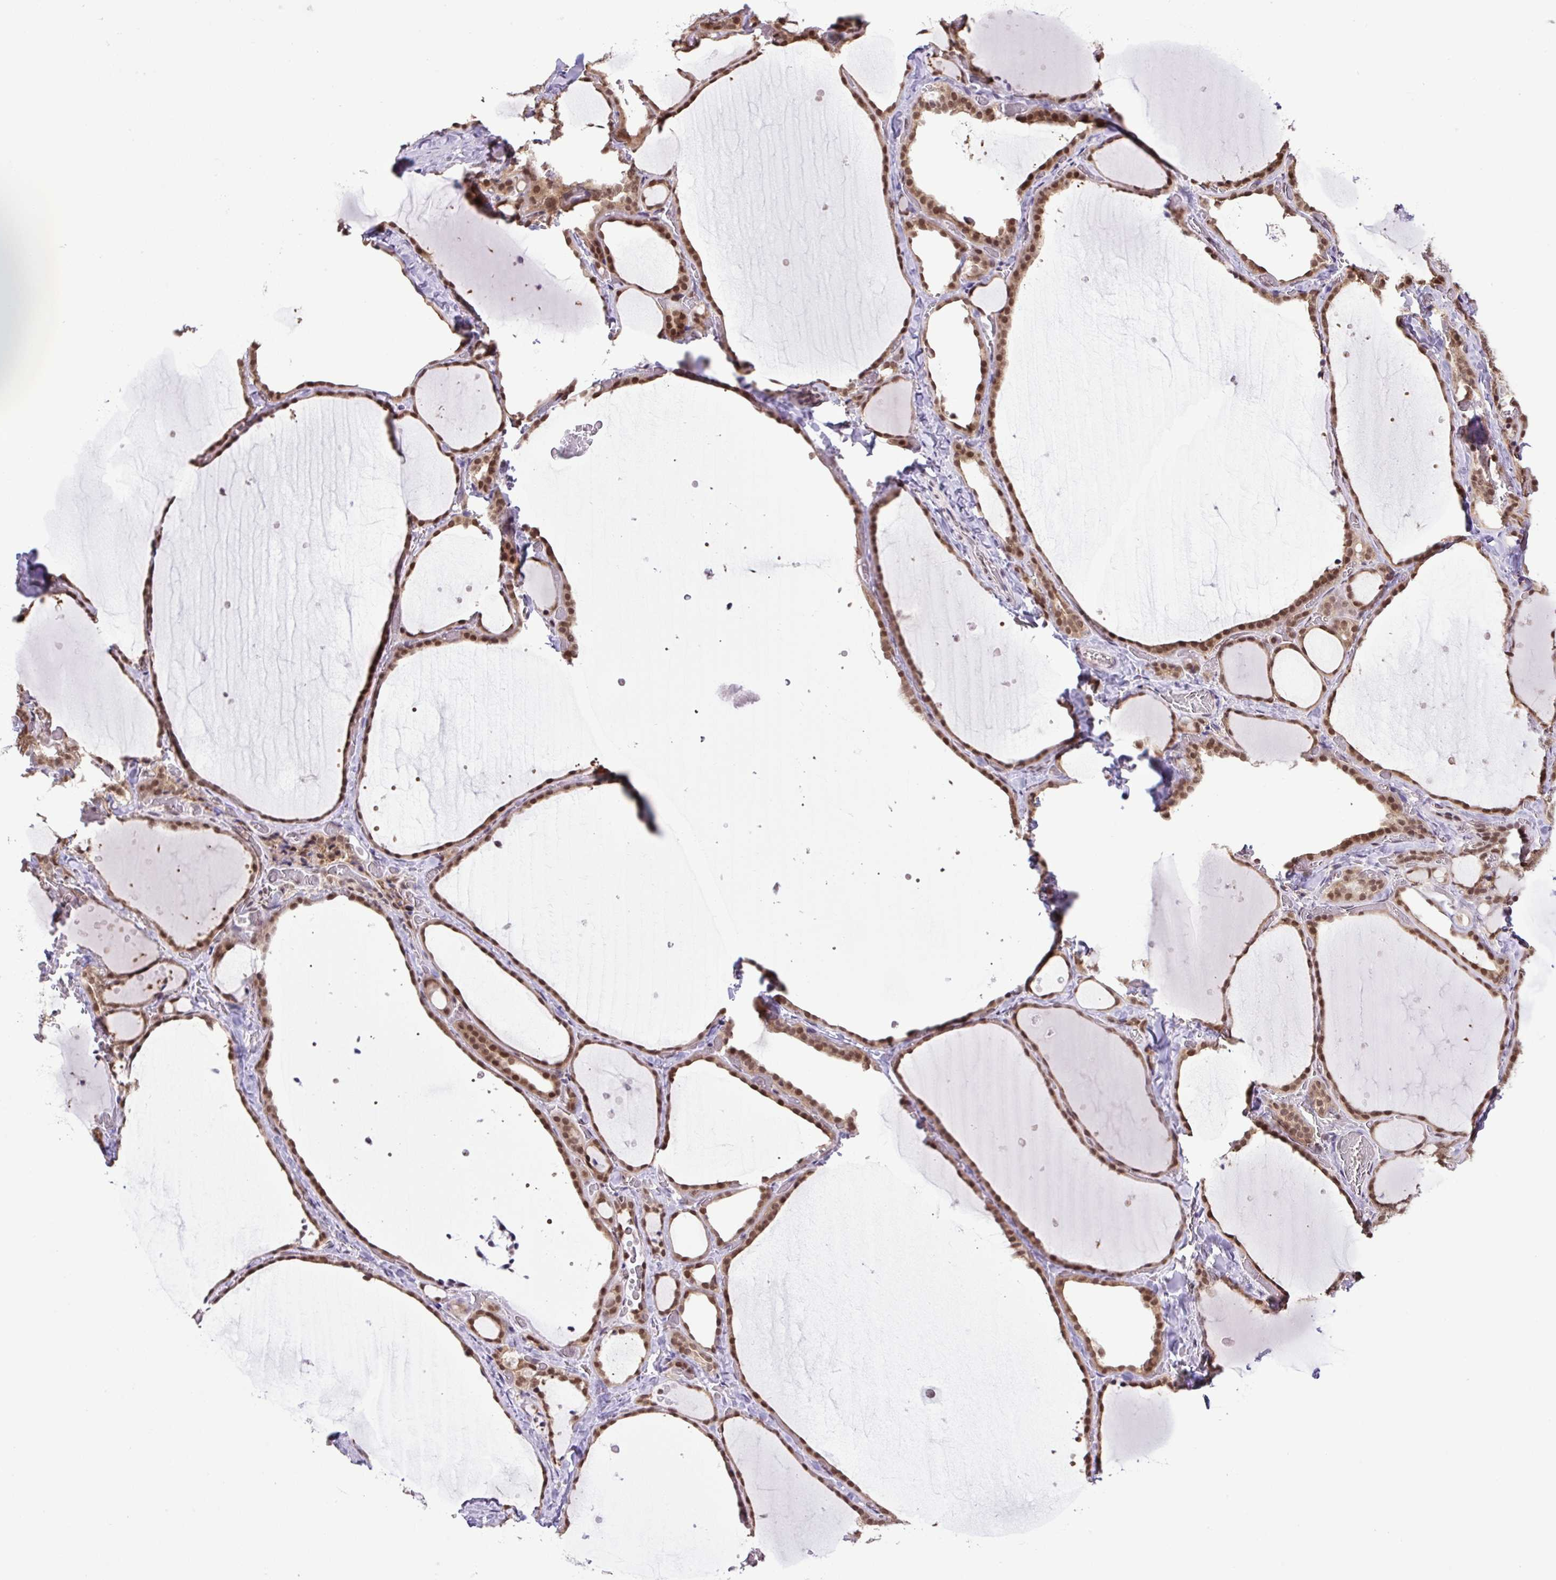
{"staining": {"intensity": "strong", "quantity": ">75%", "location": "nuclear"}, "tissue": "thyroid gland", "cell_type": "Glandular cells", "image_type": "normal", "snomed": [{"axis": "morphology", "description": "Normal tissue, NOS"}, {"axis": "topography", "description": "Thyroid gland"}], "caption": "Glandular cells exhibit high levels of strong nuclear staining in approximately >75% of cells in benign human thyroid gland. (DAB = brown stain, brightfield microscopy at high magnification).", "gene": "SGTA", "patient": {"sex": "female", "age": 36}}